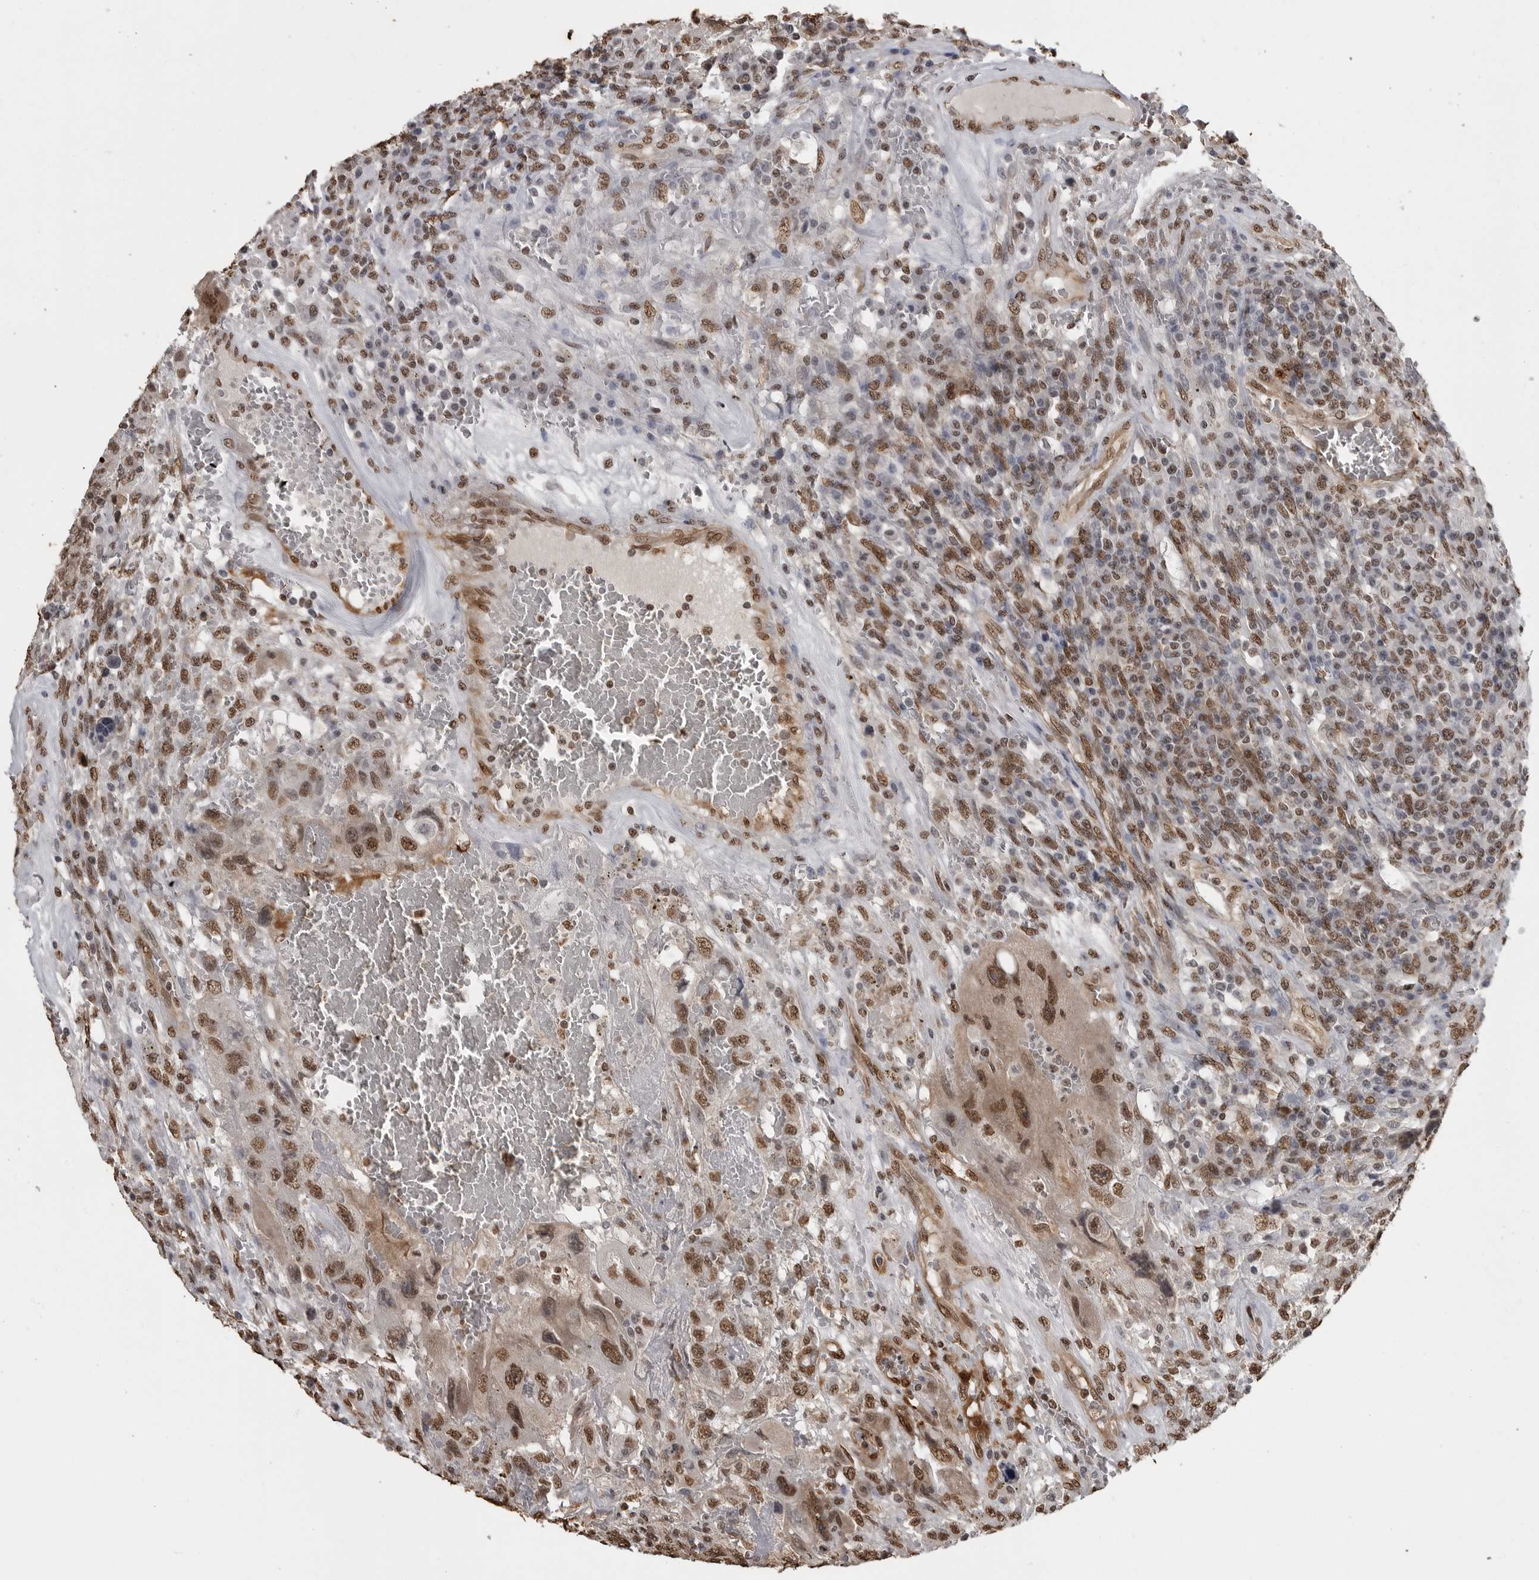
{"staining": {"intensity": "moderate", "quantity": ">75%", "location": "nuclear"}, "tissue": "testis cancer", "cell_type": "Tumor cells", "image_type": "cancer", "snomed": [{"axis": "morphology", "description": "Carcinoma, Embryonal, NOS"}, {"axis": "topography", "description": "Testis"}], "caption": "The micrograph demonstrates immunohistochemical staining of testis cancer. There is moderate nuclear staining is identified in about >75% of tumor cells.", "gene": "SMAD2", "patient": {"sex": "male", "age": 26}}